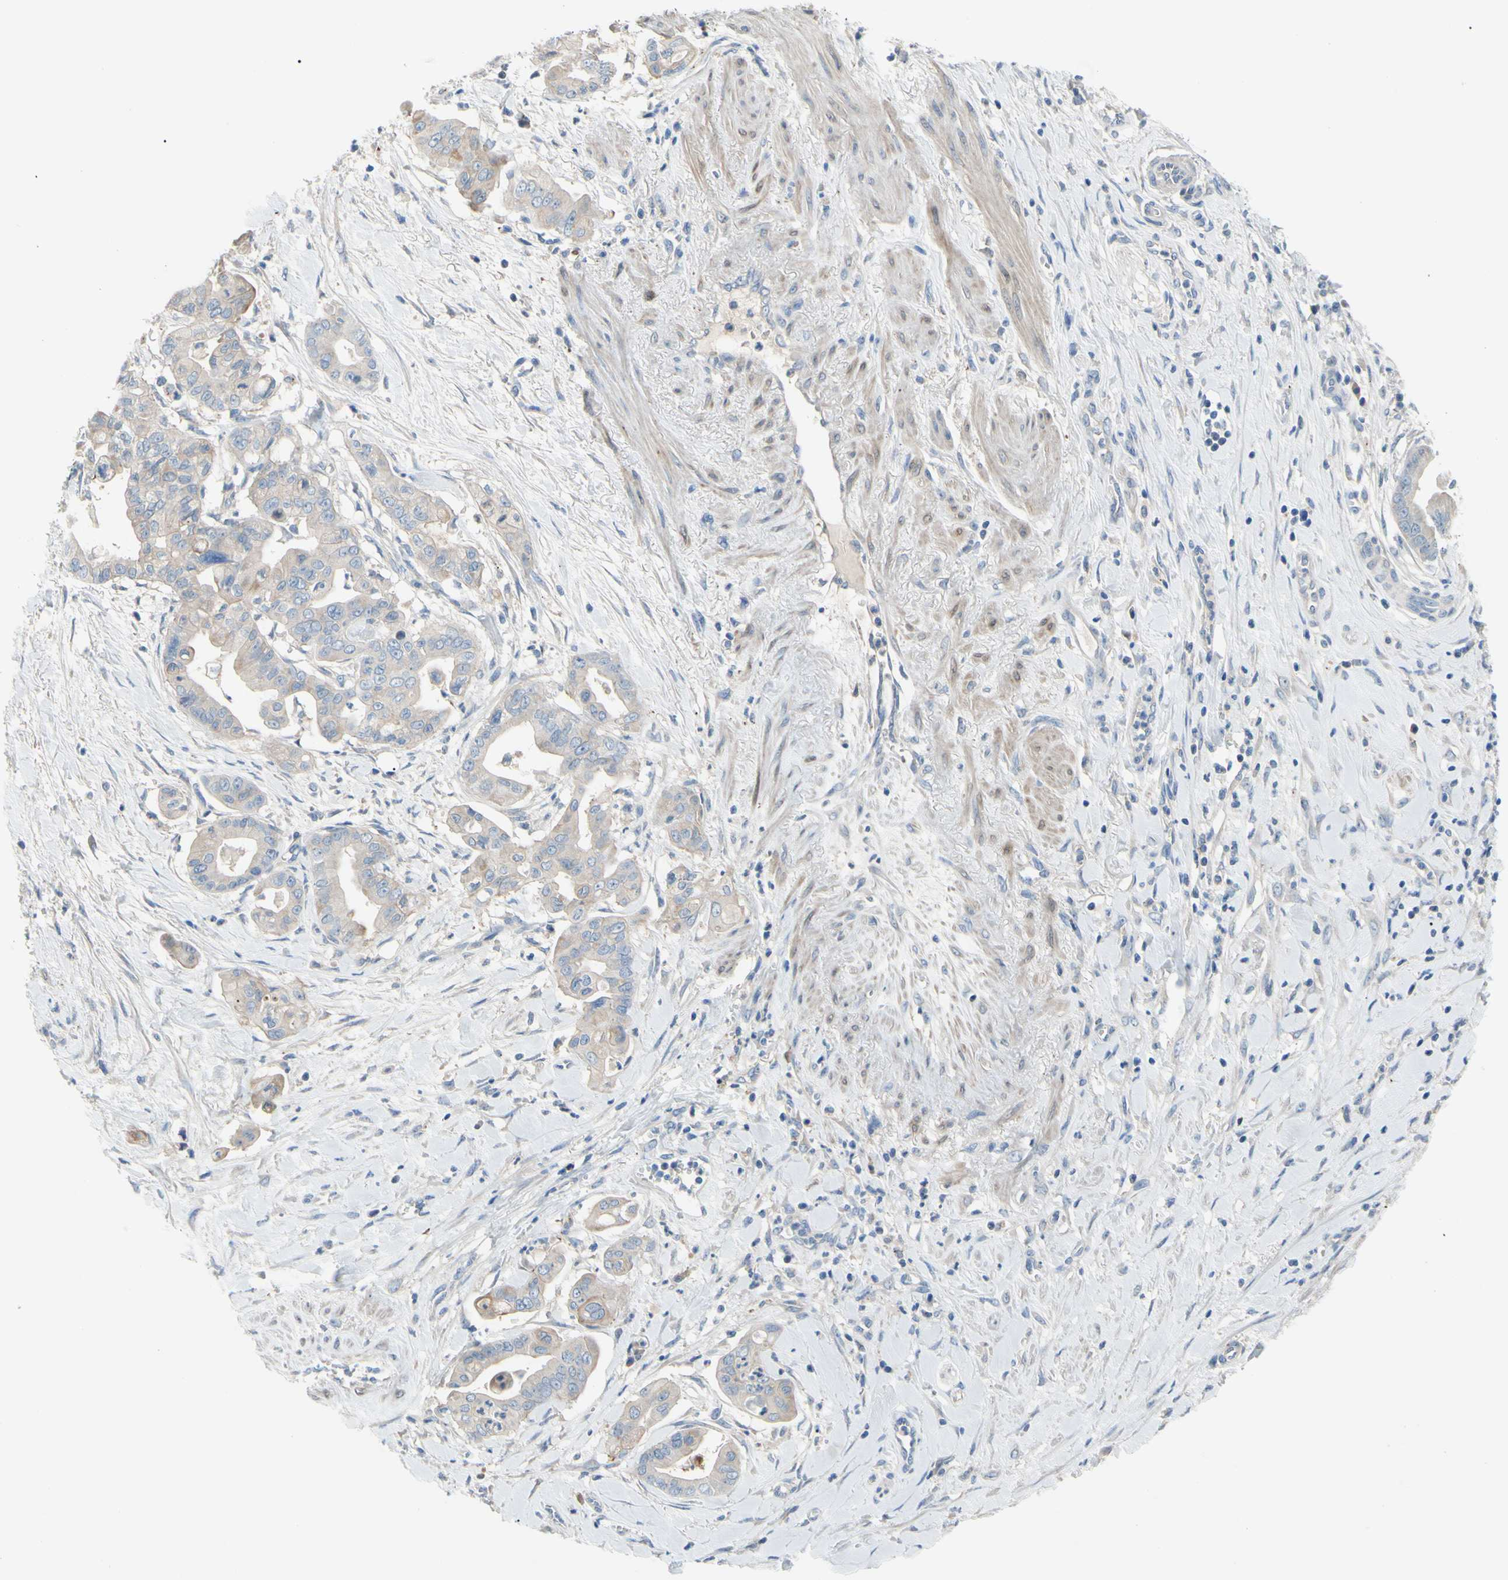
{"staining": {"intensity": "weak", "quantity": "<25%", "location": "cytoplasmic/membranous"}, "tissue": "pancreatic cancer", "cell_type": "Tumor cells", "image_type": "cancer", "snomed": [{"axis": "morphology", "description": "Adenocarcinoma, NOS"}, {"axis": "topography", "description": "Pancreas"}], "caption": "Immunohistochemical staining of pancreatic adenocarcinoma reveals no significant expression in tumor cells. Brightfield microscopy of immunohistochemistry (IHC) stained with DAB (brown) and hematoxylin (blue), captured at high magnification.", "gene": "TMEM59L", "patient": {"sex": "female", "age": 75}}